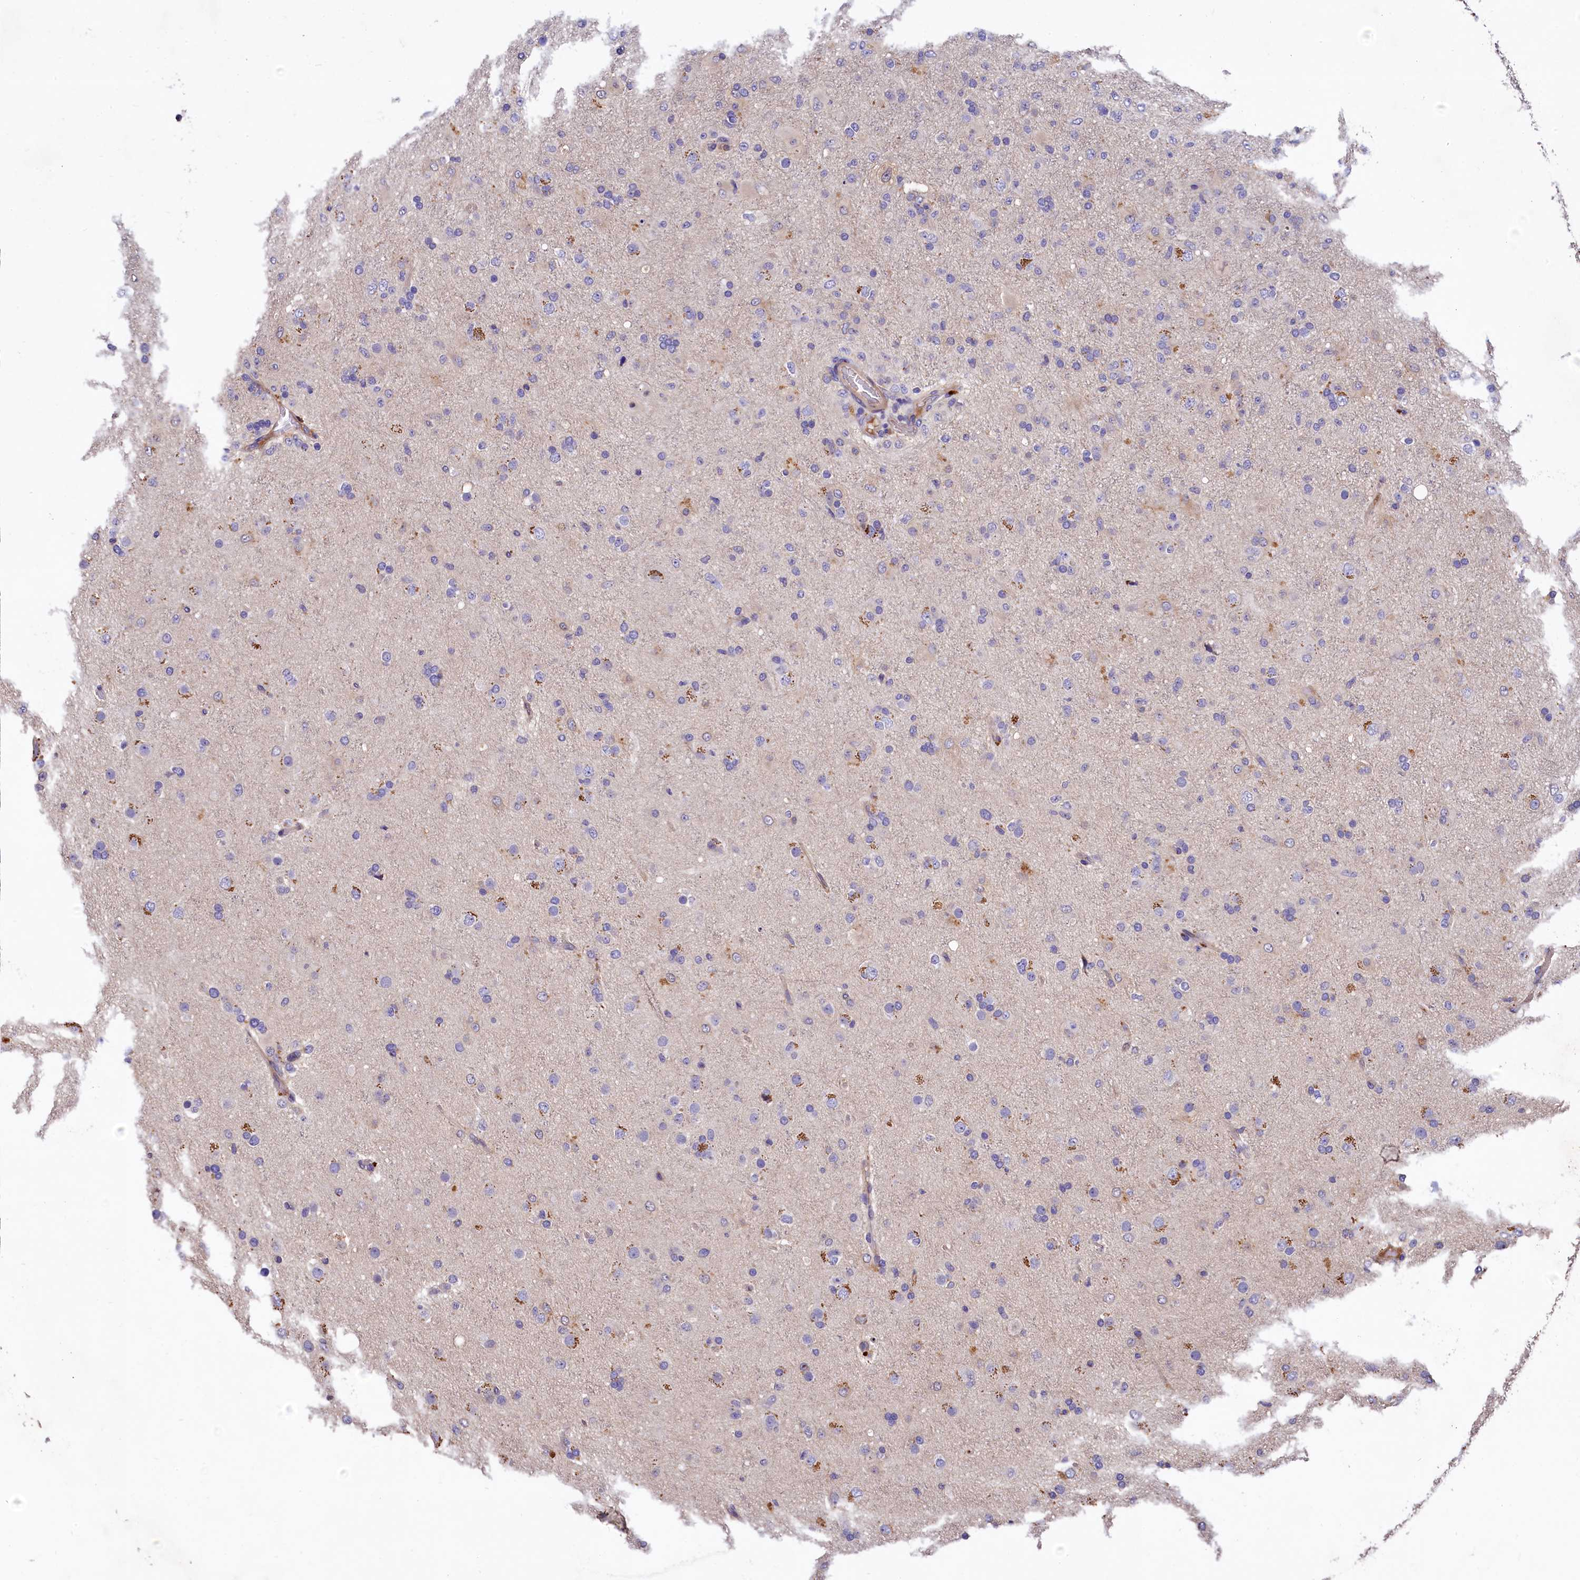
{"staining": {"intensity": "negative", "quantity": "none", "location": "none"}, "tissue": "glioma", "cell_type": "Tumor cells", "image_type": "cancer", "snomed": [{"axis": "morphology", "description": "Glioma, malignant, Low grade"}, {"axis": "topography", "description": "Brain"}], "caption": "High power microscopy histopathology image of an immunohistochemistry histopathology image of malignant glioma (low-grade), revealing no significant expression in tumor cells.", "gene": "EPS8L2", "patient": {"sex": "male", "age": 65}}